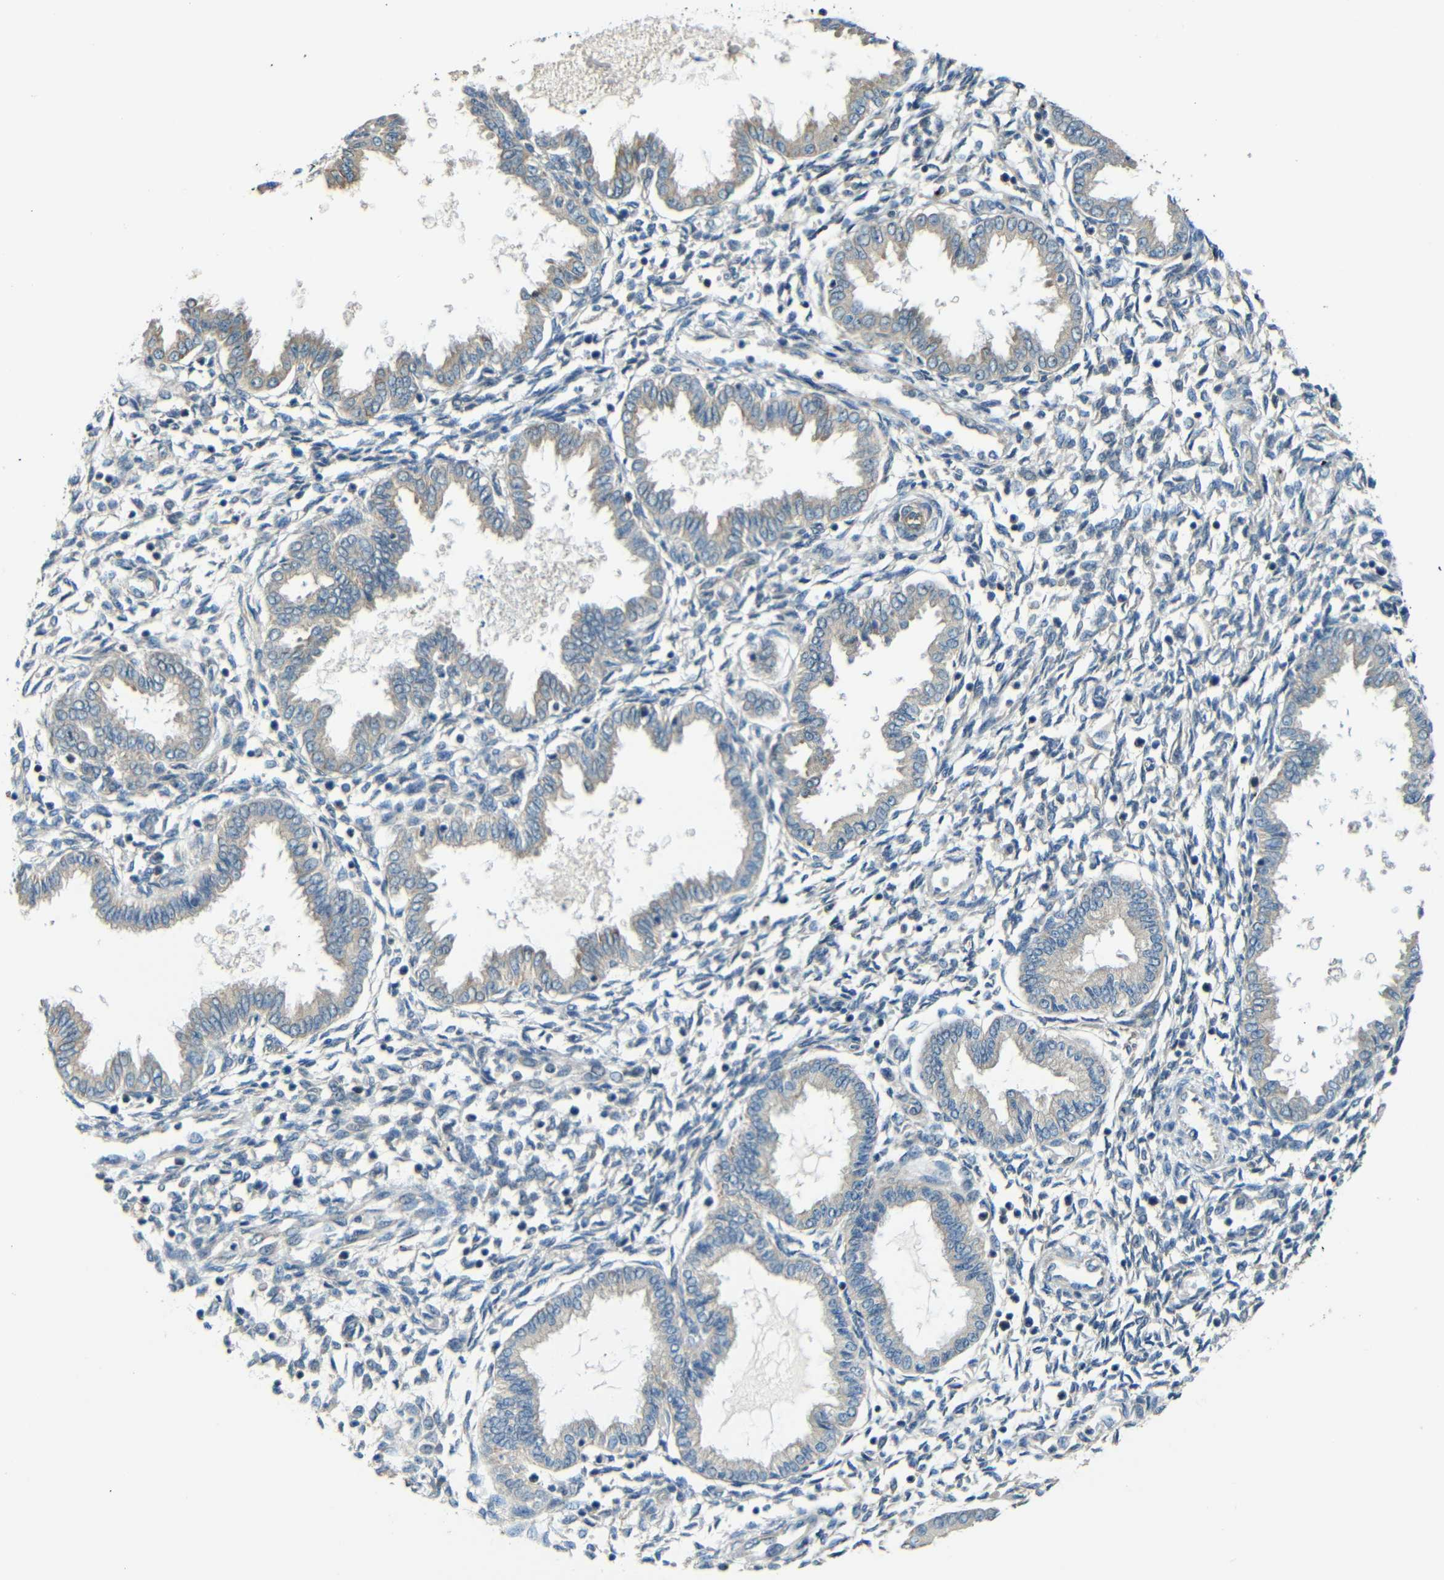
{"staining": {"intensity": "weak", "quantity": "<25%", "location": "cytoplasmic/membranous"}, "tissue": "endometrium", "cell_type": "Cells in endometrial stroma", "image_type": "normal", "snomed": [{"axis": "morphology", "description": "Normal tissue, NOS"}, {"axis": "topography", "description": "Endometrium"}], "caption": "The immunohistochemistry micrograph has no significant expression in cells in endometrial stroma of endometrium.", "gene": "FNDC3A", "patient": {"sex": "female", "age": 33}}